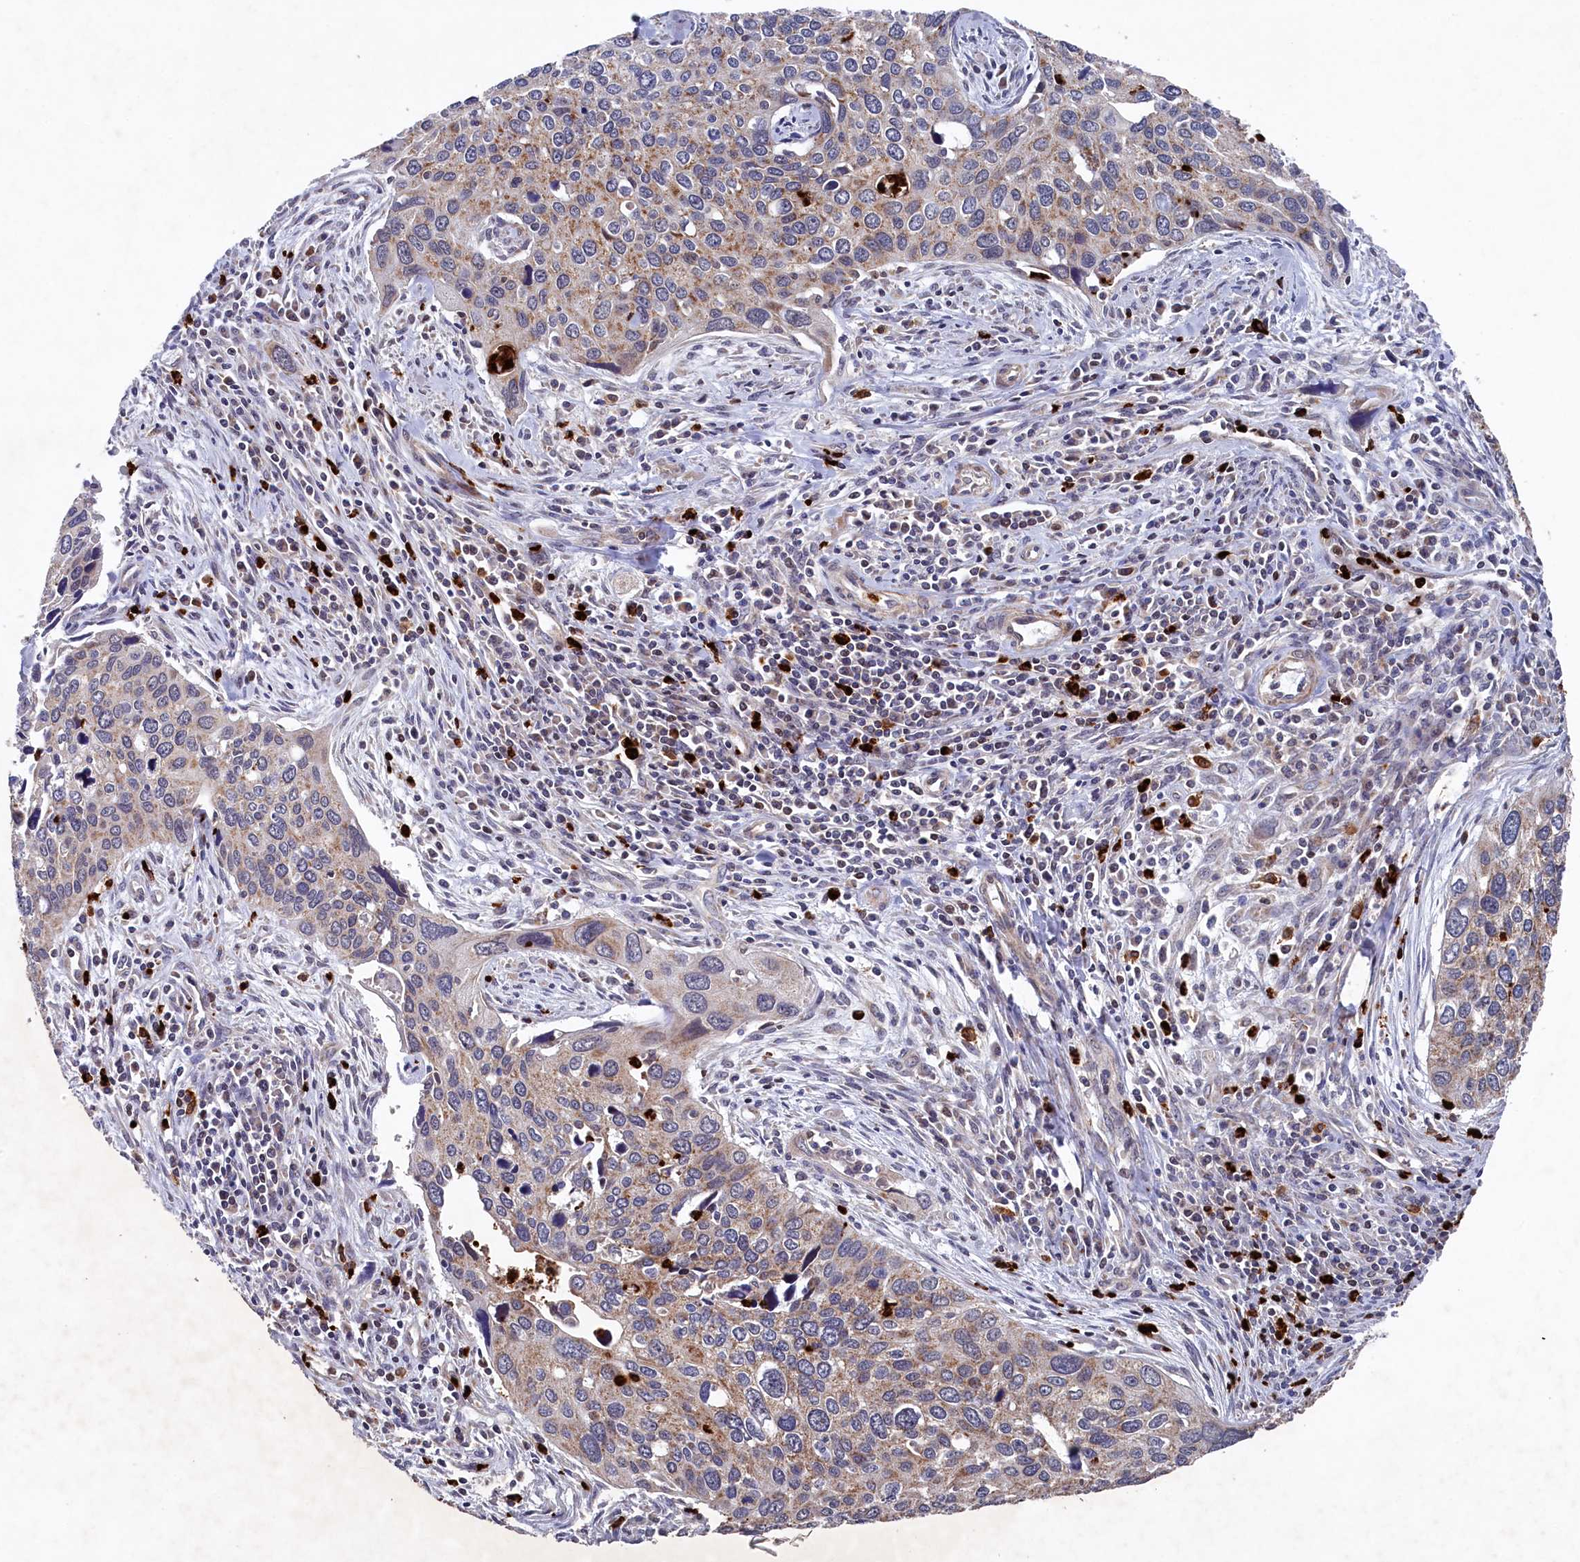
{"staining": {"intensity": "moderate", "quantity": "25%-75%", "location": "cytoplasmic/membranous"}, "tissue": "cervical cancer", "cell_type": "Tumor cells", "image_type": "cancer", "snomed": [{"axis": "morphology", "description": "Squamous cell carcinoma, NOS"}, {"axis": "topography", "description": "Cervix"}], "caption": "Cervical cancer was stained to show a protein in brown. There is medium levels of moderate cytoplasmic/membranous positivity in about 25%-75% of tumor cells. (Brightfield microscopy of DAB IHC at high magnification).", "gene": "CHCHD1", "patient": {"sex": "female", "age": 55}}